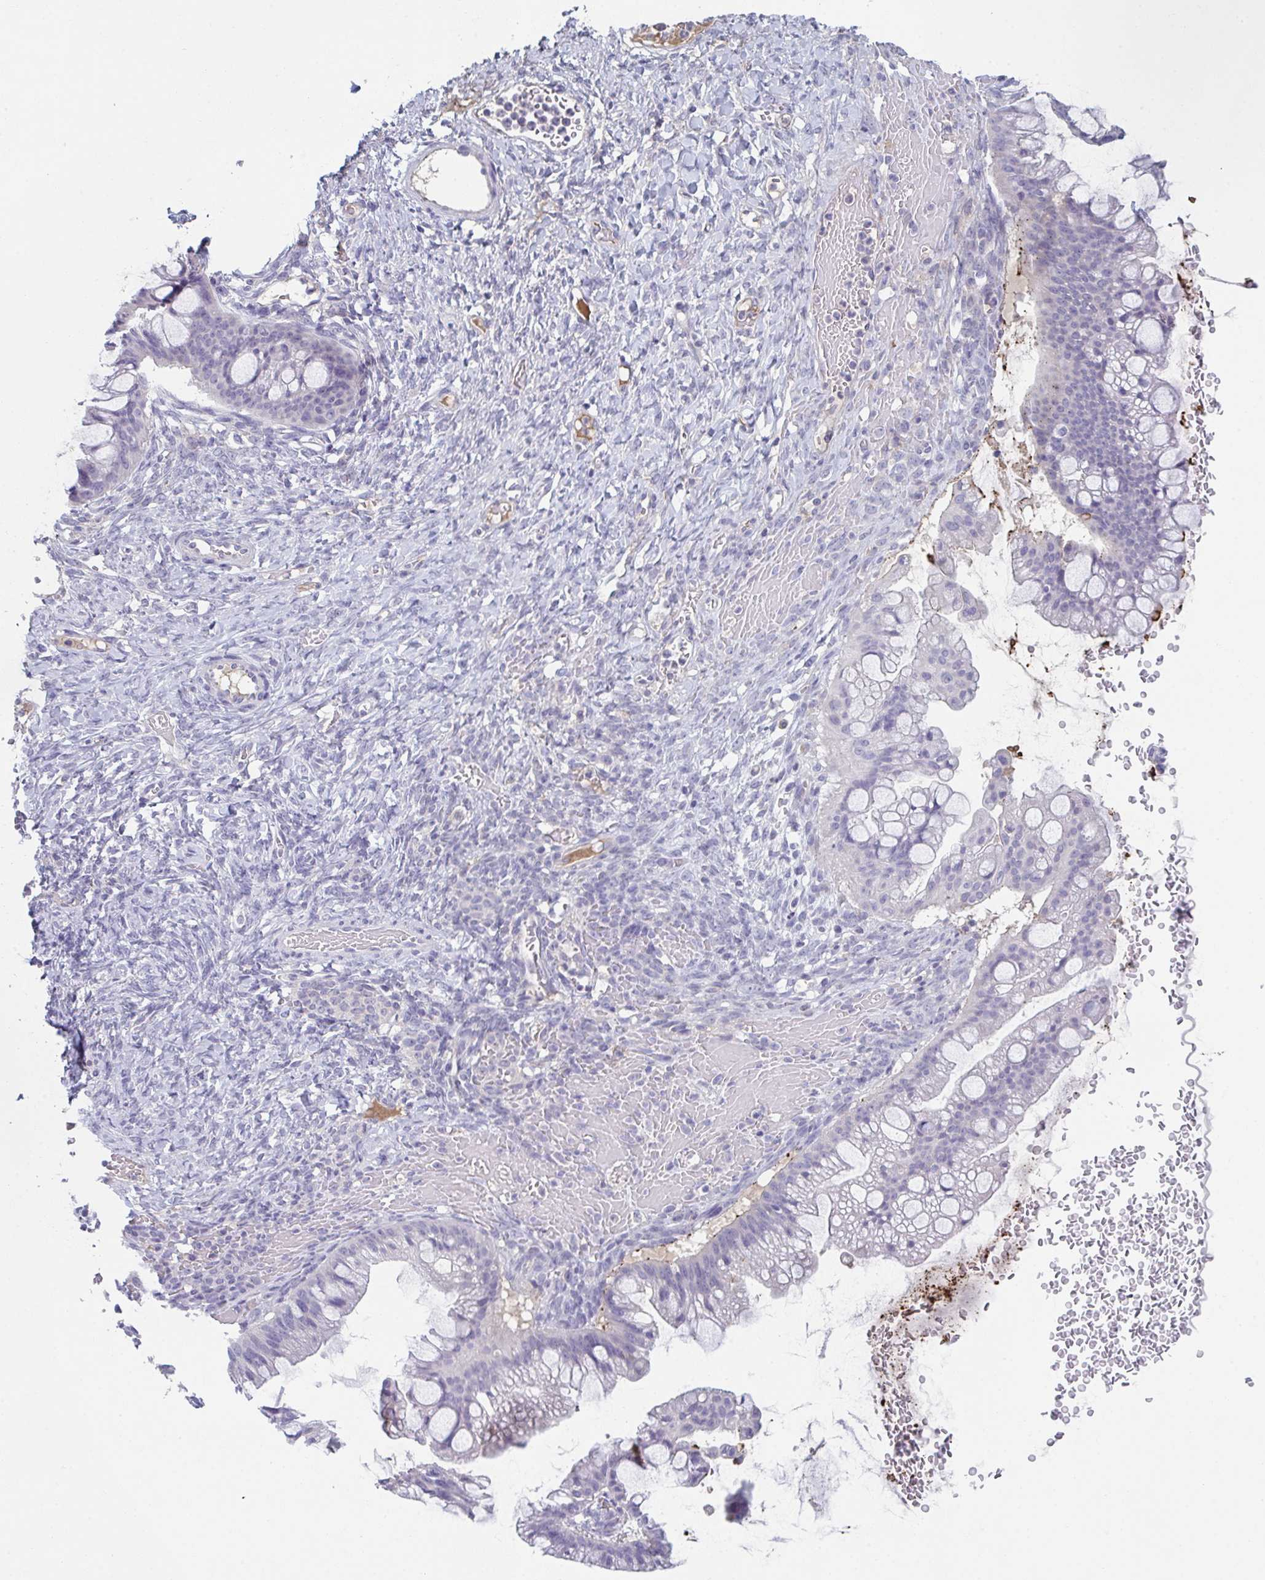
{"staining": {"intensity": "negative", "quantity": "none", "location": "none"}, "tissue": "ovarian cancer", "cell_type": "Tumor cells", "image_type": "cancer", "snomed": [{"axis": "morphology", "description": "Cystadenocarcinoma, mucinous, NOS"}, {"axis": "topography", "description": "Ovary"}], "caption": "Tumor cells are negative for brown protein staining in ovarian mucinous cystadenocarcinoma.", "gene": "ADAM21", "patient": {"sex": "female", "age": 73}}